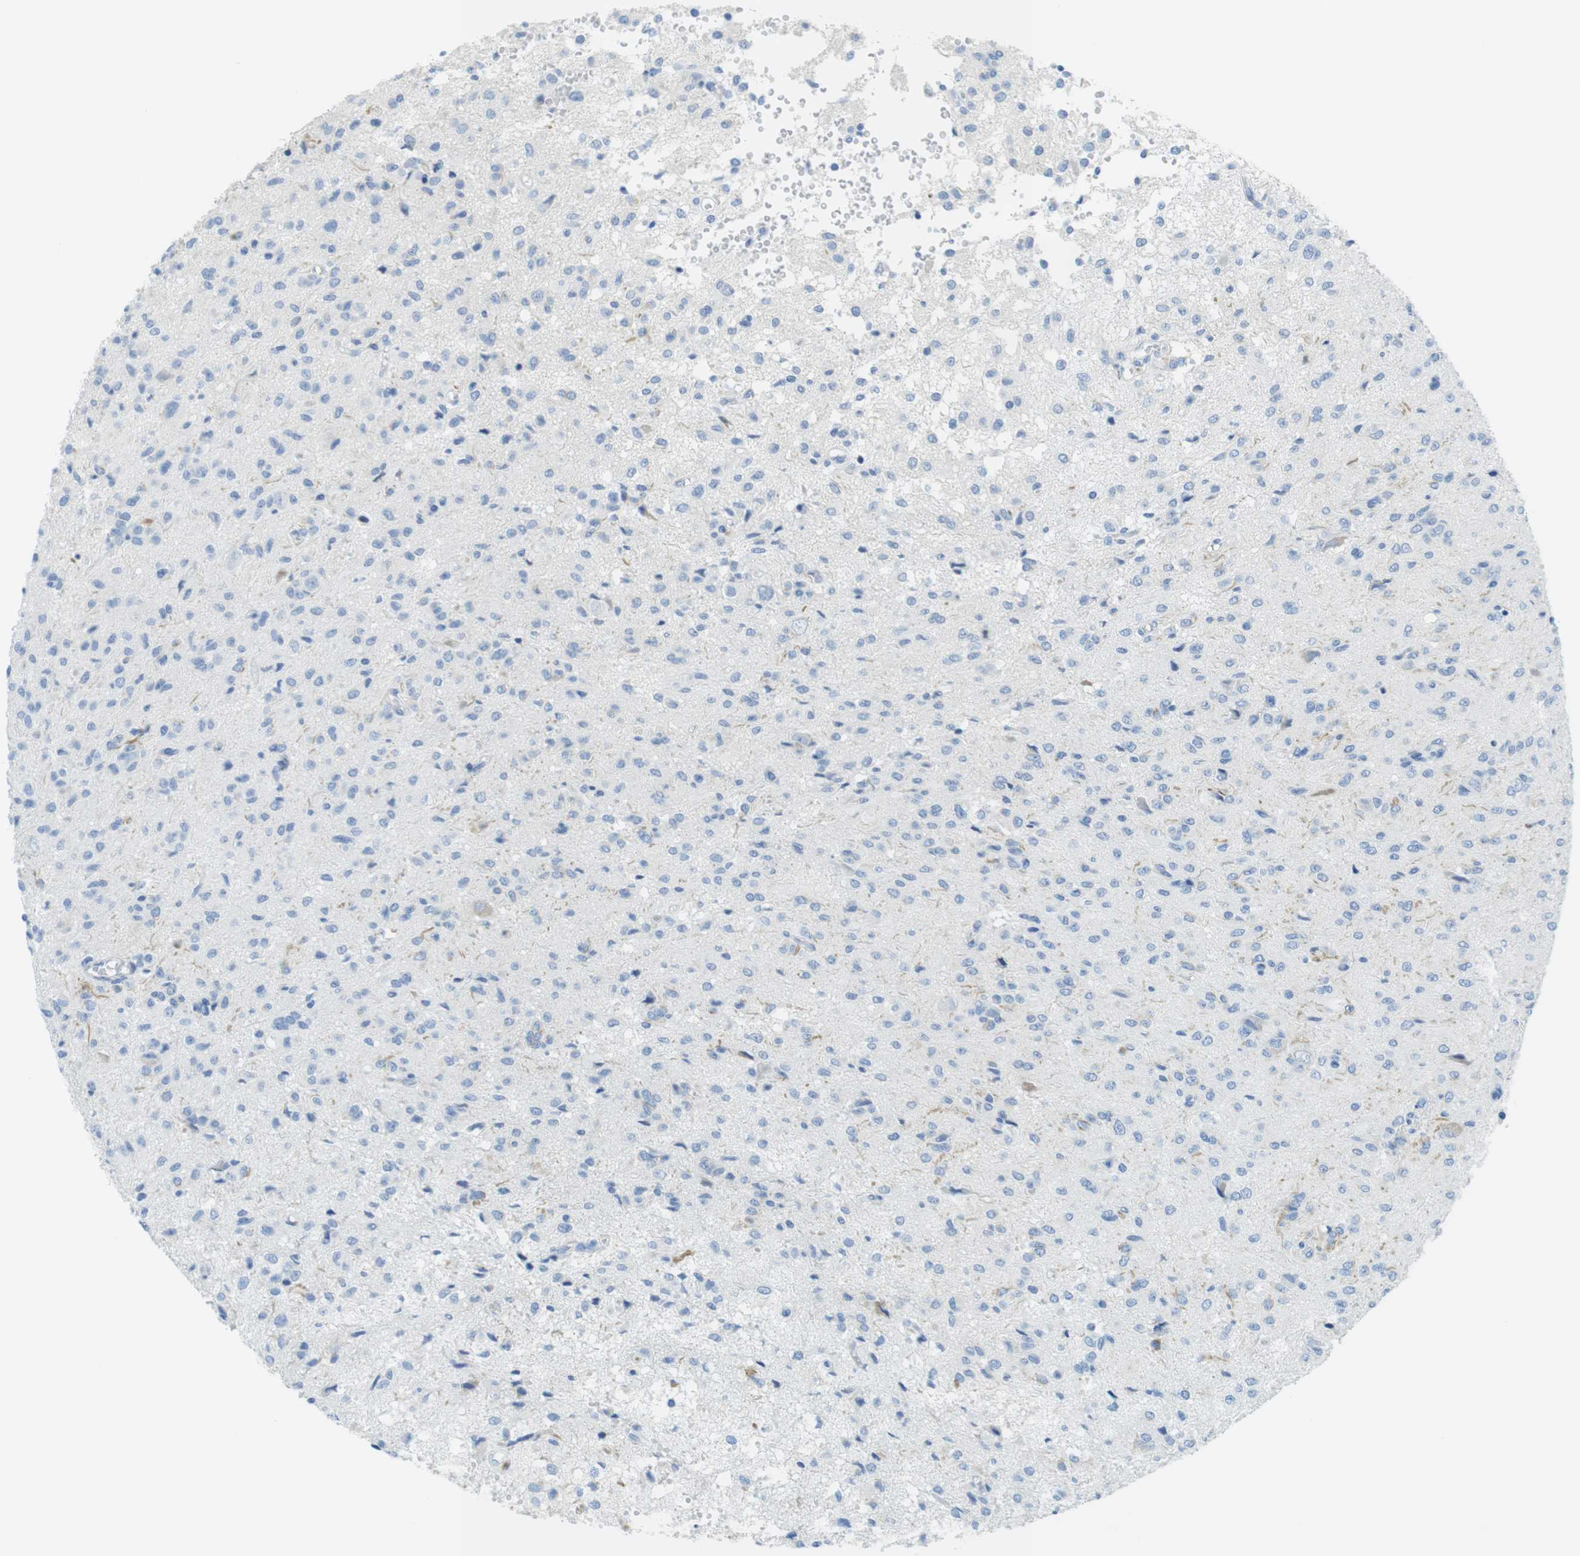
{"staining": {"intensity": "negative", "quantity": "none", "location": "none"}, "tissue": "glioma", "cell_type": "Tumor cells", "image_type": "cancer", "snomed": [{"axis": "morphology", "description": "Glioma, malignant, High grade"}, {"axis": "topography", "description": "Brain"}], "caption": "An IHC micrograph of glioma is shown. There is no staining in tumor cells of glioma.", "gene": "ASIC5", "patient": {"sex": "female", "age": 59}}